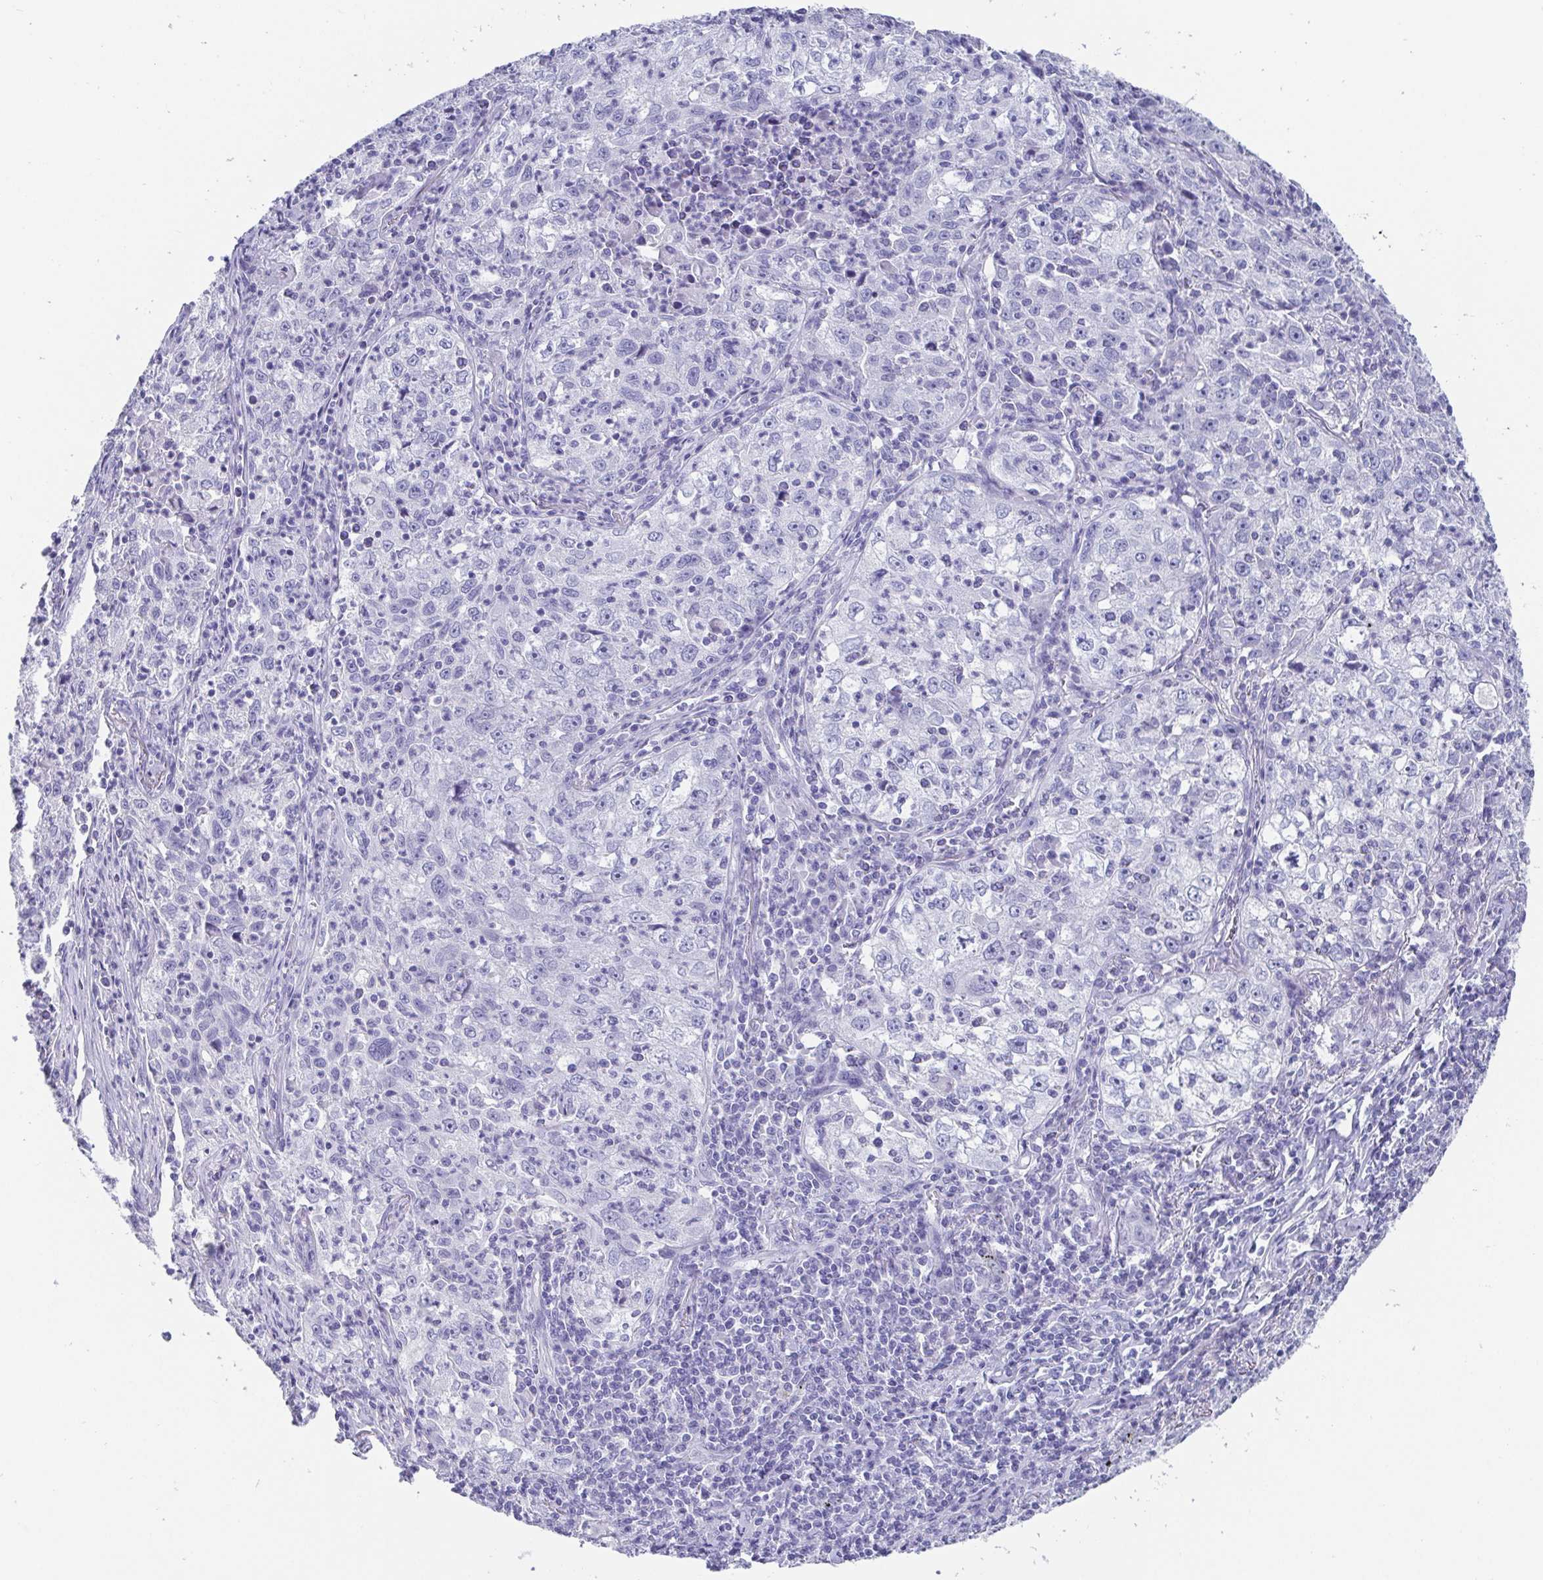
{"staining": {"intensity": "negative", "quantity": "none", "location": "none"}, "tissue": "lung cancer", "cell_type": "Tumor cells", "image_type": "cancer", "snomed": [{"axis": "morphology", "description": "Squamous cell carcinoma, NOS"}, {"axis": "topography", "description": "Lung"}], "caption": "An IHC micrograph of squamous cell carcinoma (lung) is shown. There is no staining in tumor cells of squamous cell carcinoma (lung).", "gene": "SCGN", "patient": {"sex": "male", "age": 71}}